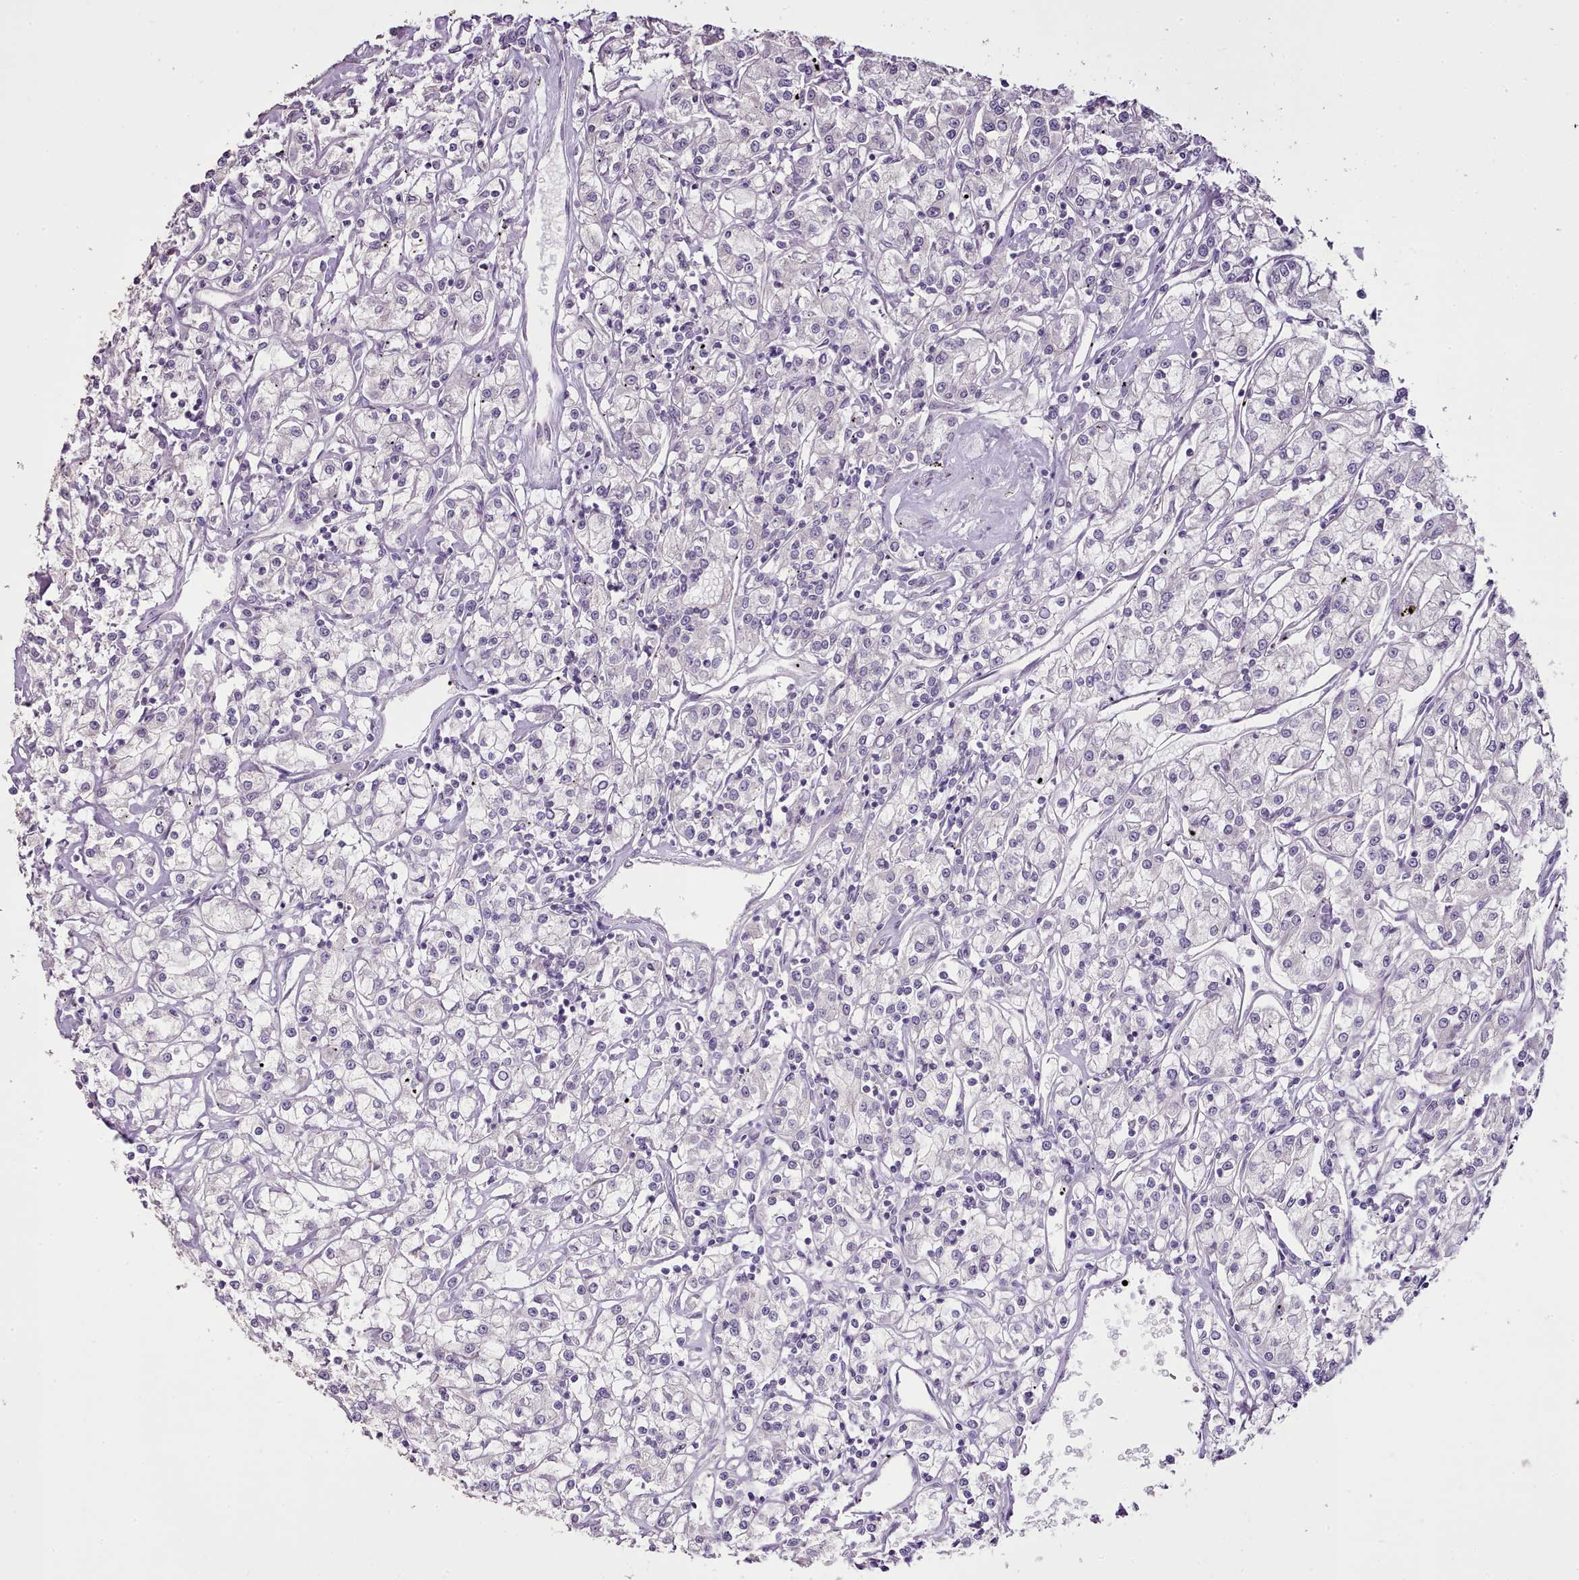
{"staining": {"intensity": "negative", "quantity": "none", "location": "none"}, "tissue": "renal cancer", "cell_type": "Tumor cells", "image_type": "cancer", "snomed": [{"axis": "morphology", "description": "Adenocarcinoma, NOS"}, {"axis": "topography", "description": "Kidney"}], "caption": "Photomicrograph shows no significant protein positivity in tumor cells of renal adenocarcinoma.", "gene": "BLOC1S2", "patient": {"sex": "female", "age": 59}}